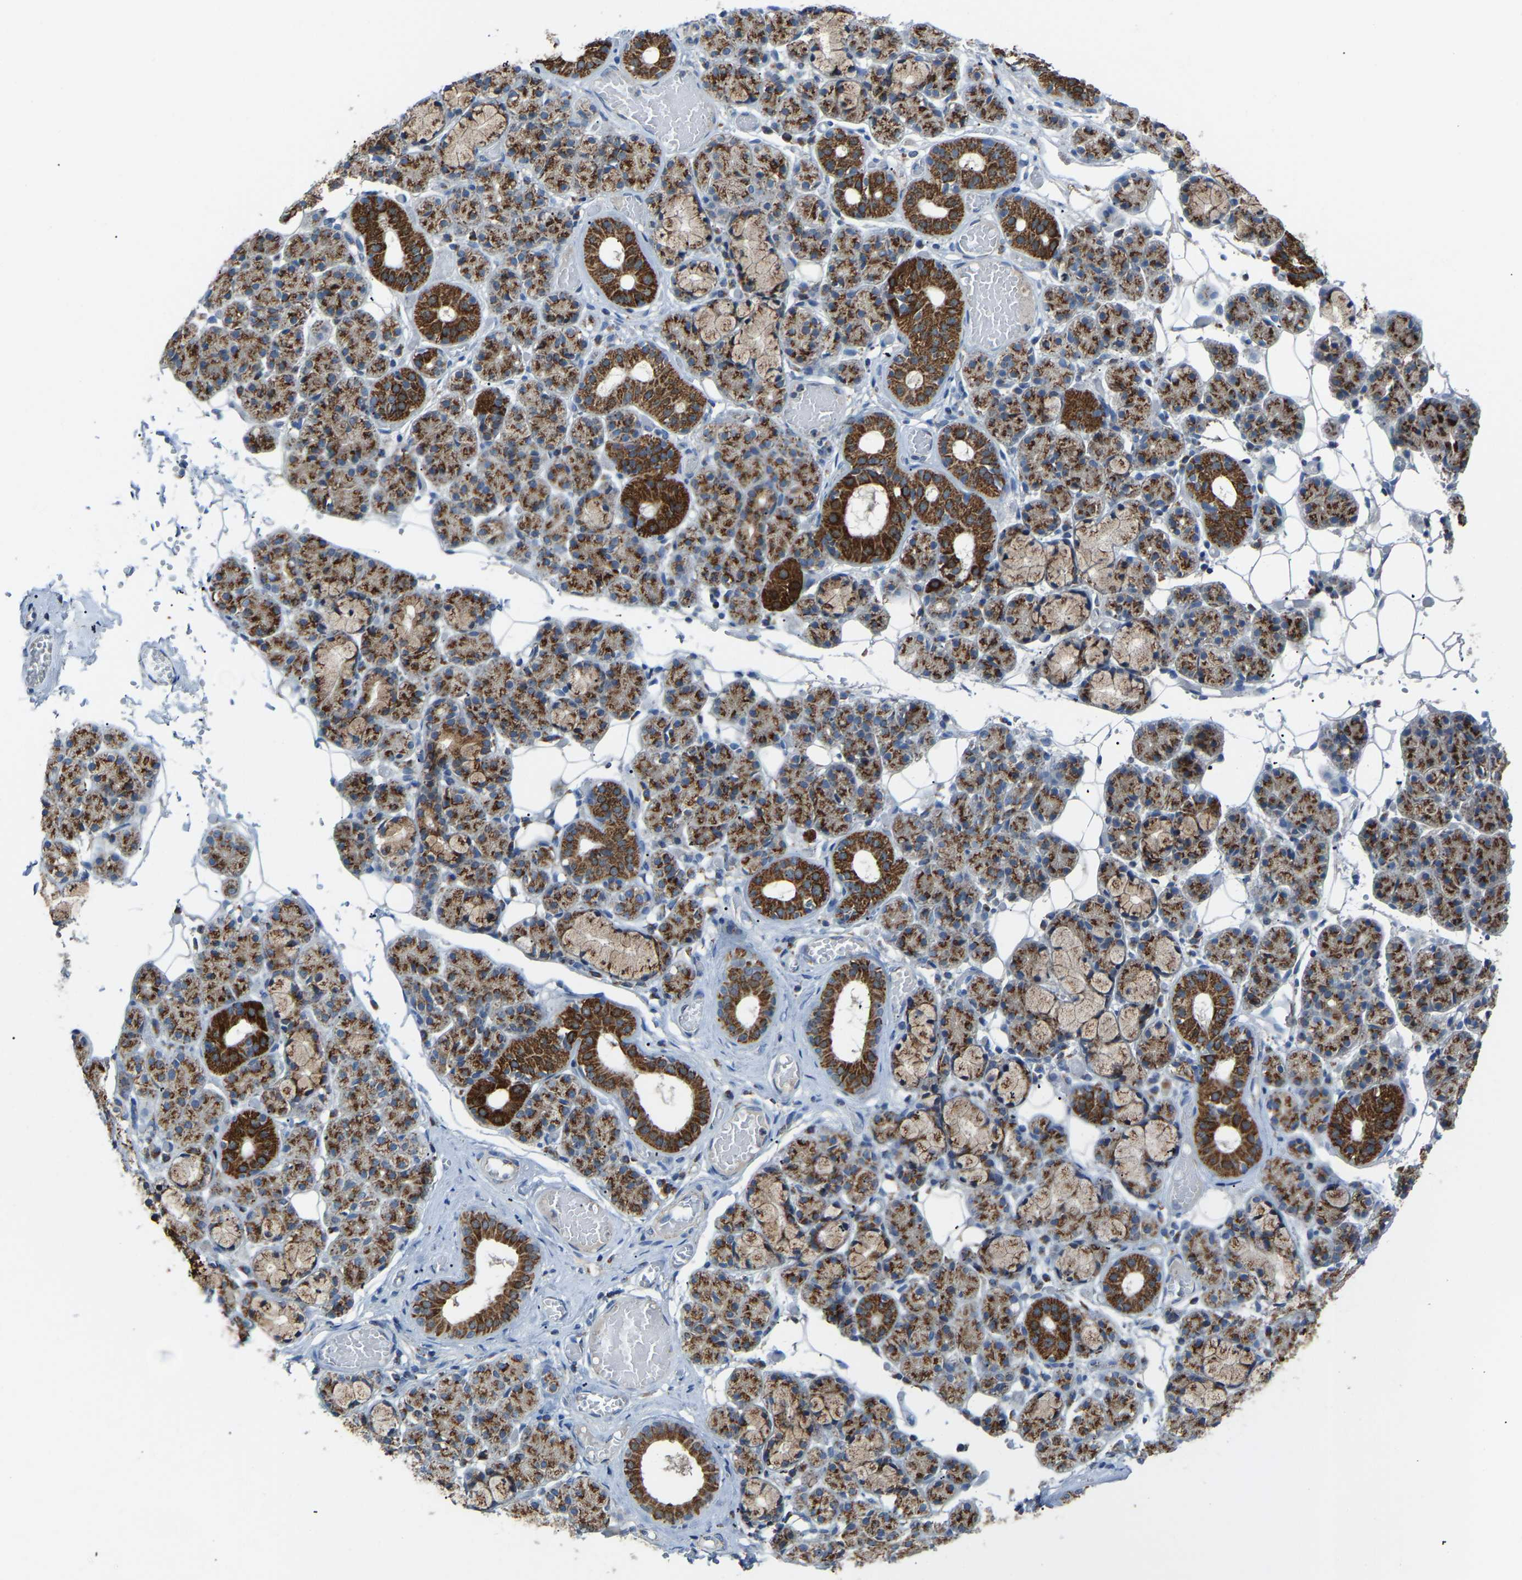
{"staining": {"intensity": "strong", "quantity": ">75%", "location": "cytoplasmic/membranous"}, "tissue": "salivary gland", "cell_type": "Glandular cells", "image_type": "normal", "snomed": [{"axis": "morphology", "description": "Normal tissue, NOS"}, {"axis": "topography", "description": "Salivary gland"}], "caption": "Brown immunohistochemical staining in unremarkable human salivary gland demonstrates strong cytoplasmic/membranous staining in about >75% of glandular cells.", "gene": "CANT1", "patient": {"sex": "male", "age": 63}}